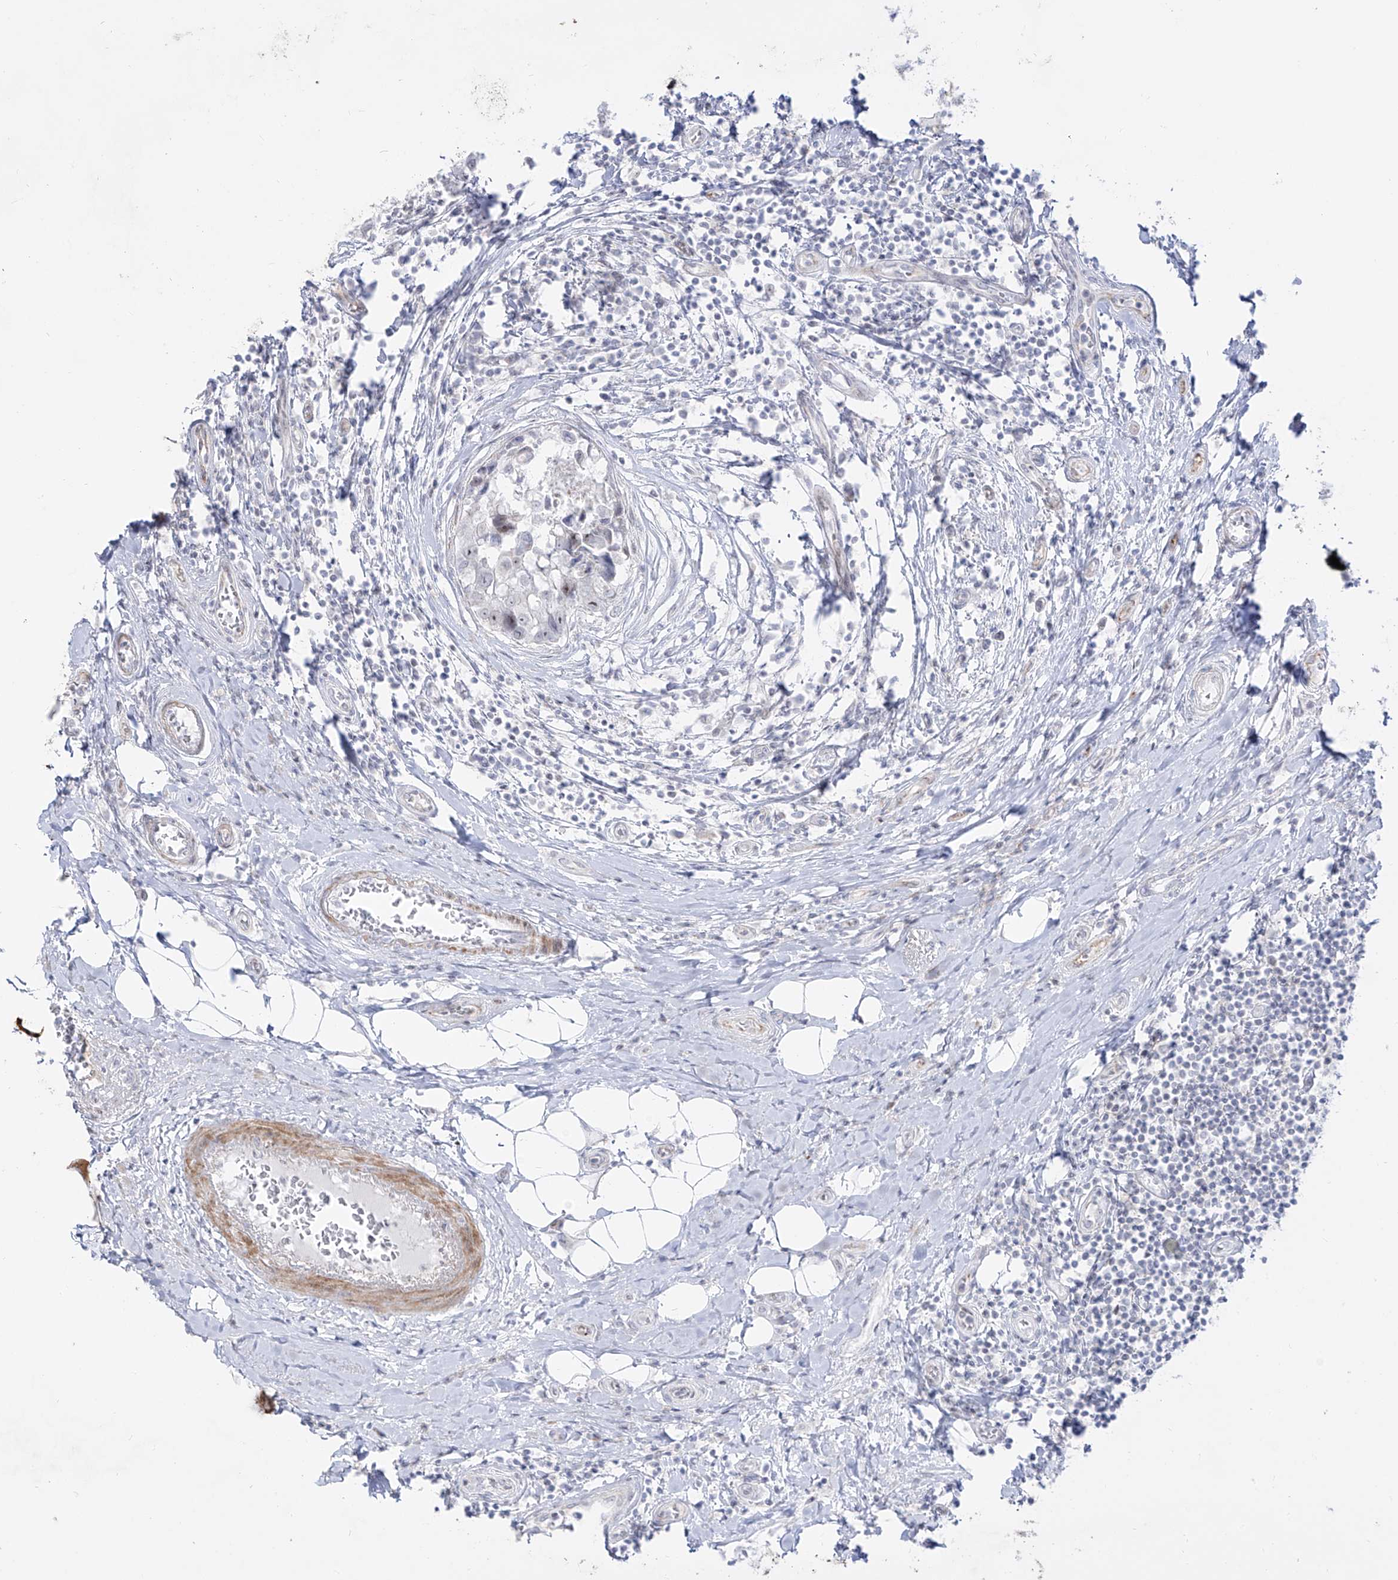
{"staining": {"intensity": "negative", "quantity": "none", "location": "none"}, "tissue": "breast cancer", "cell_type": "Tumor cells", "image_type": "cancer", "snomed": [{"axis": "morphology", "description": "Duct carcinoma"}, {"axis": "topography", "description": "Breast"}], "caption": "An immunohistochemistry histopathology image of breast cancer (infiltrating ductal carcinoma) is shown. There is no staining in tumor cells of breast cancer (infiltrating ductal carcinoma).", "gene": "ZNF180", "patient": {"sex": "female", "age": 27}}